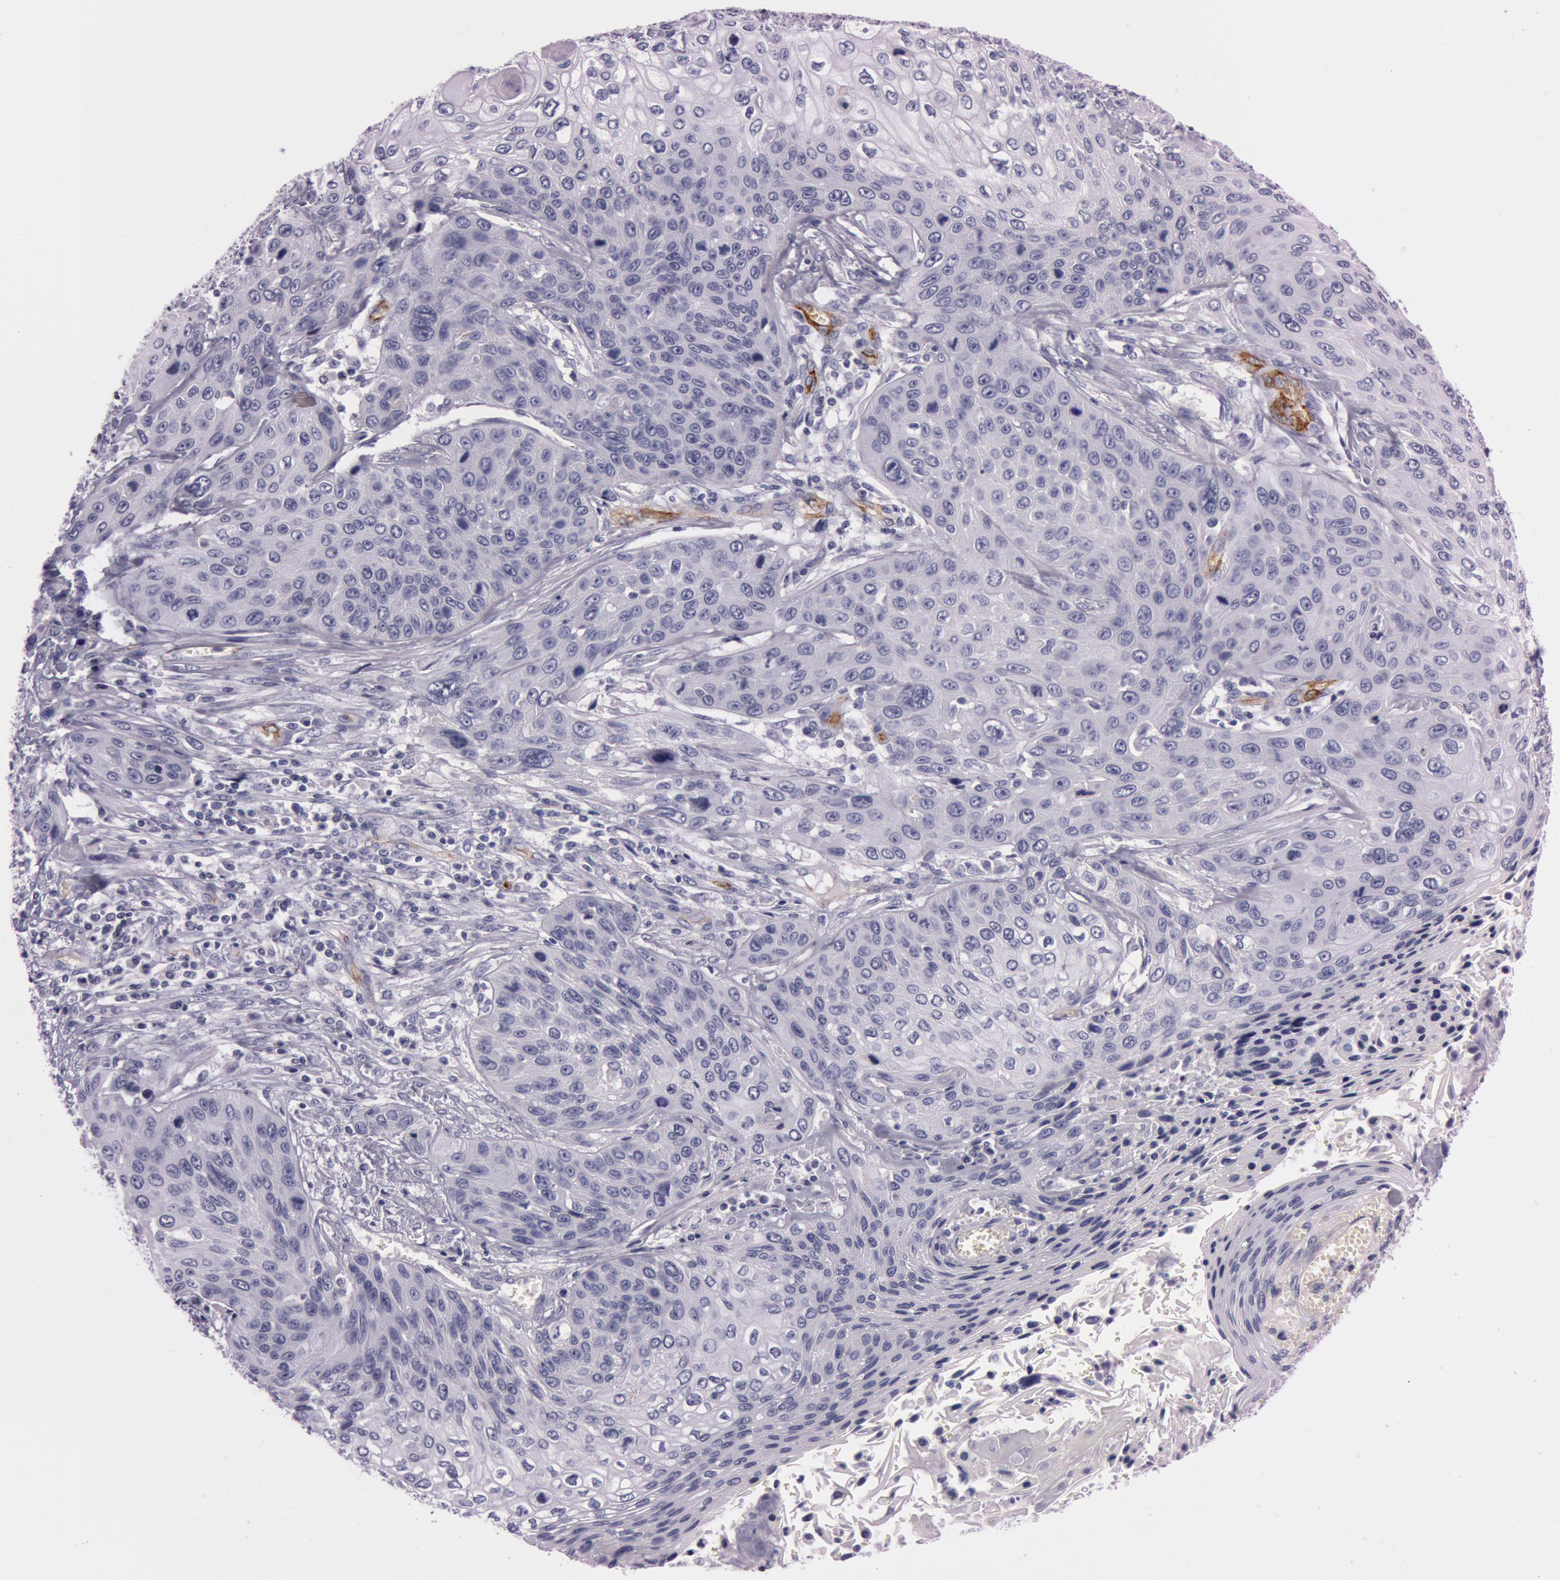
{"staining": {"intensity": "negative", "quantity": "none", "location": "none"}, "tissue": "cervical cancer", "cell_type": "Tumor cells", "image_type": "cancer", "snomed": [{"axis": "morphology", "description": "Squamous cell carcinoma, NOS"}, {"axis": "topography", "description": "Cervix"}], "caption": "Immunohistochemical staining of human cervical cancer (squamous cell carcinoma) reveals no significant expression in tumor cells.", "gene": "FOLH1", "patient": {"sex": "female", "age": 32}}